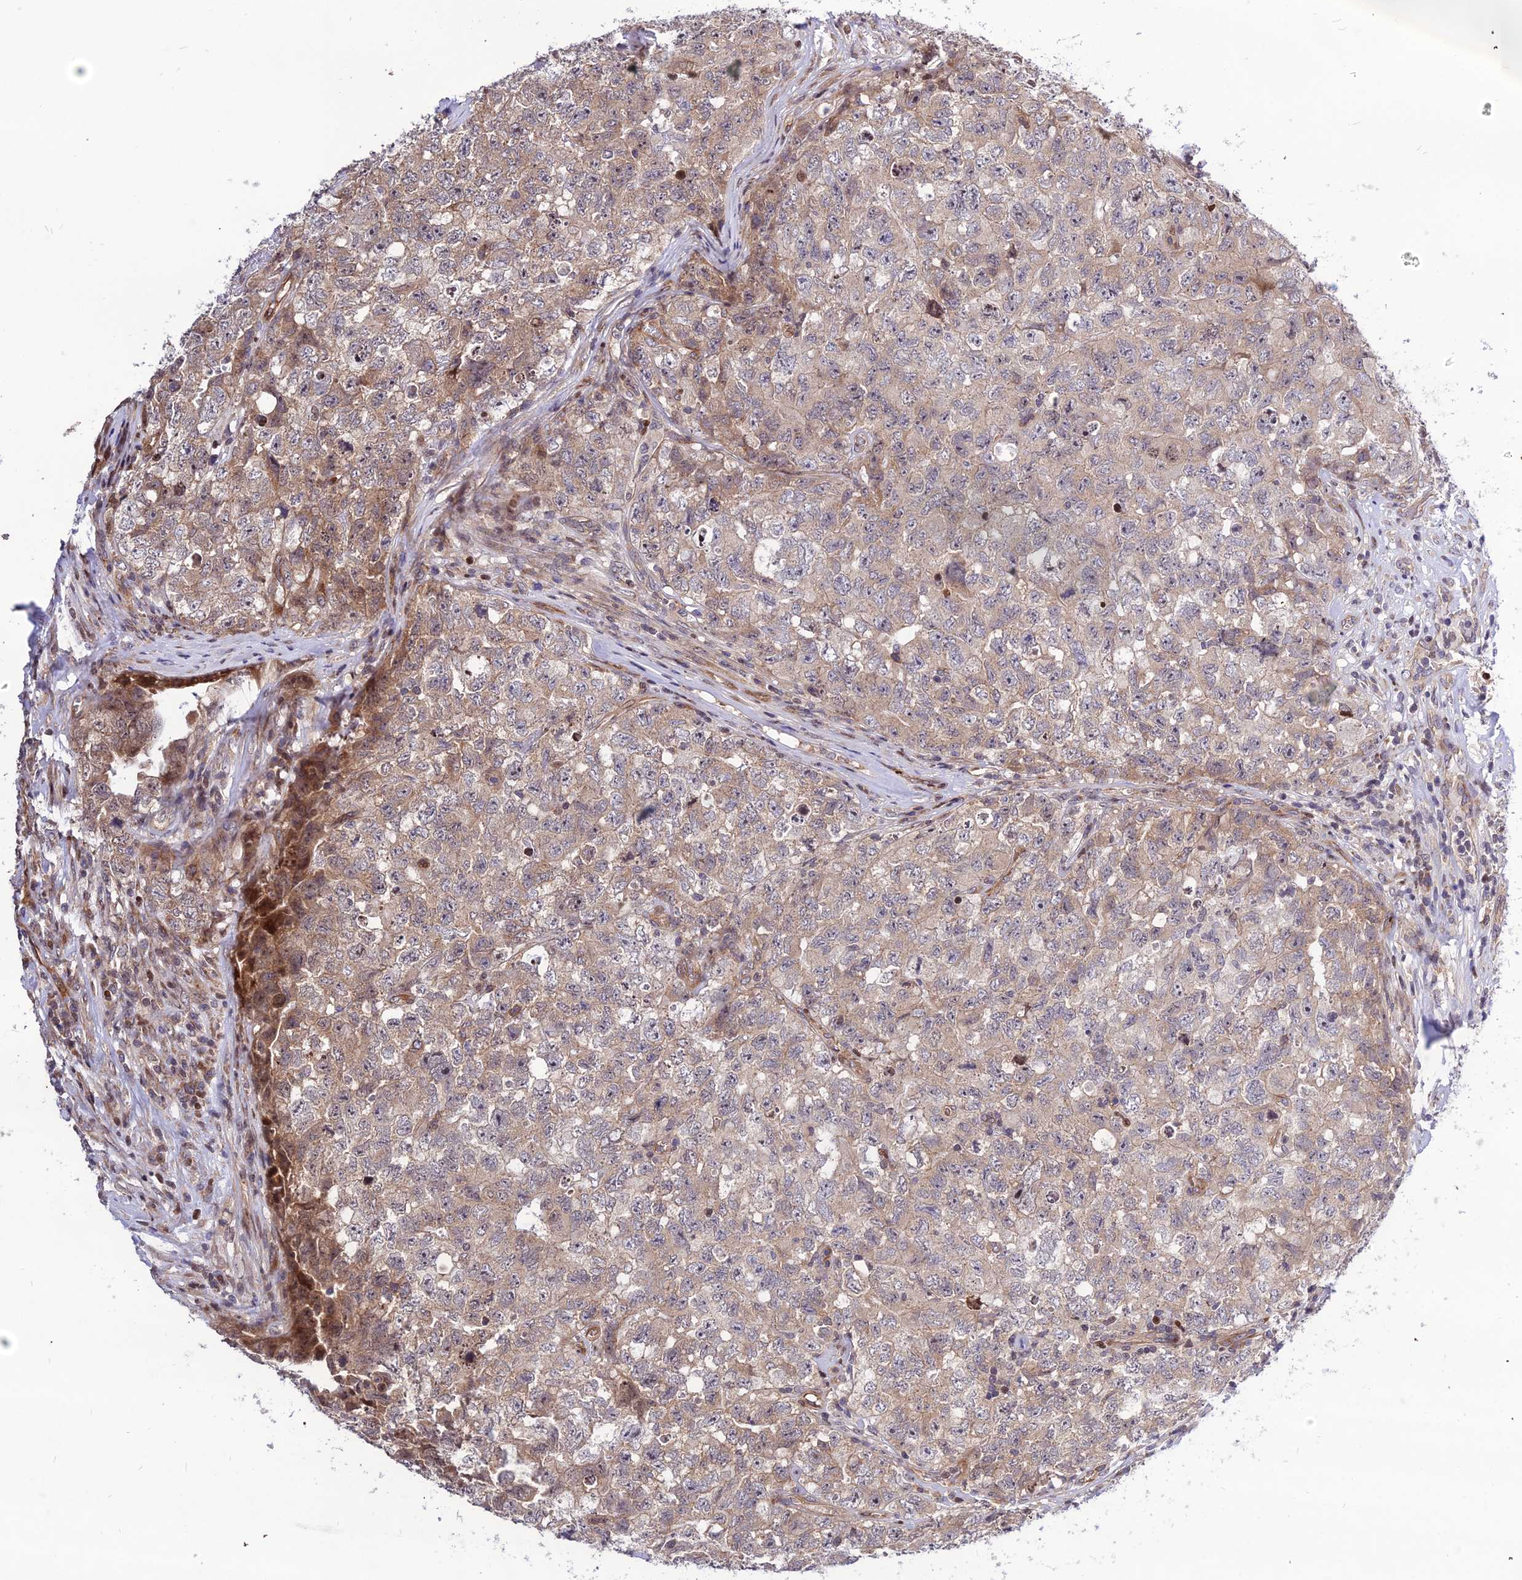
{"staining": {"intensity": "weak", "quantity": "25%-75%", "location": "cytoplasmic/membranous"}, "tissue": "testis cancer", "cell_type": "Tumor cells", "image_type": "cancer", "snomed": [{"axis": "morphology", "description": "Carcinoma, Embryonal, NOS"}, {"axis": "topography", "description": "Testis"}], "caption": "Human testis cancer stained with a protein marker displays weak staining in tumor cells.", "gene": "SMG6", "patient": {"sex": "male", "age": 31}}